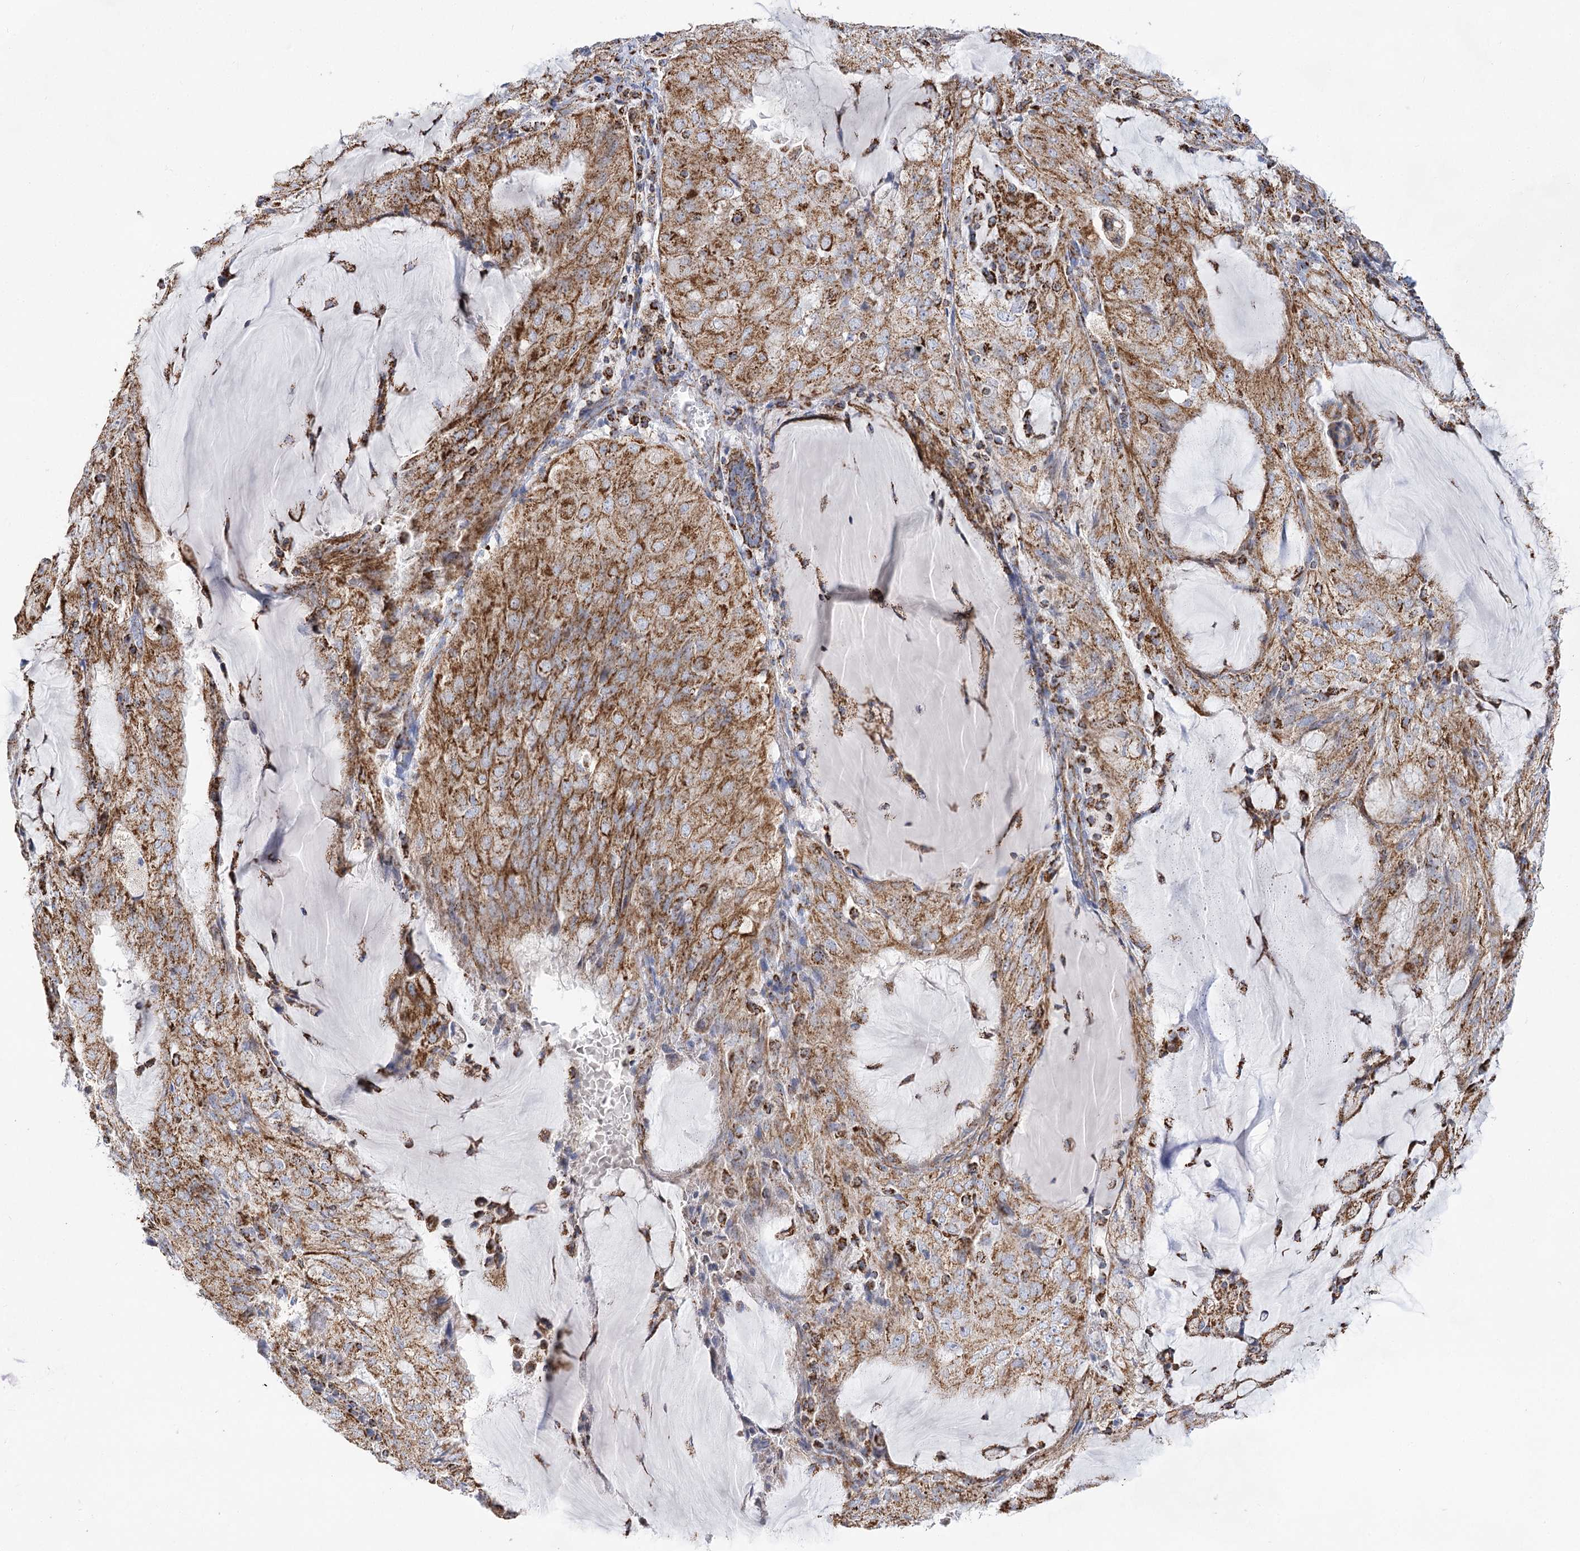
{"staining": {"intensity": "moderate", "quantity": ">75%", "location": "cytoplasmic/membranous"}, "tissue": "endometrial cancer", "cell_type": "Tumor cells", "image_type": "cancer", "snomed": [{"axis": "morphology", "description": "Adenocarcinoma, NOS"}, {"axis": "topography", "description": "Endometrium"}], "caption": "Adenocarcinoma (endometrial) tissue exhibits moderate cytoplasmic/membranous staining in approximately >75% of tumor cells, visualized by immunohistochemistry. The protein of interest is shown in brown color, while the nuclei are stained blue.", "gene": "NADK2", "patient": {"sex": "female", "age": 81}}